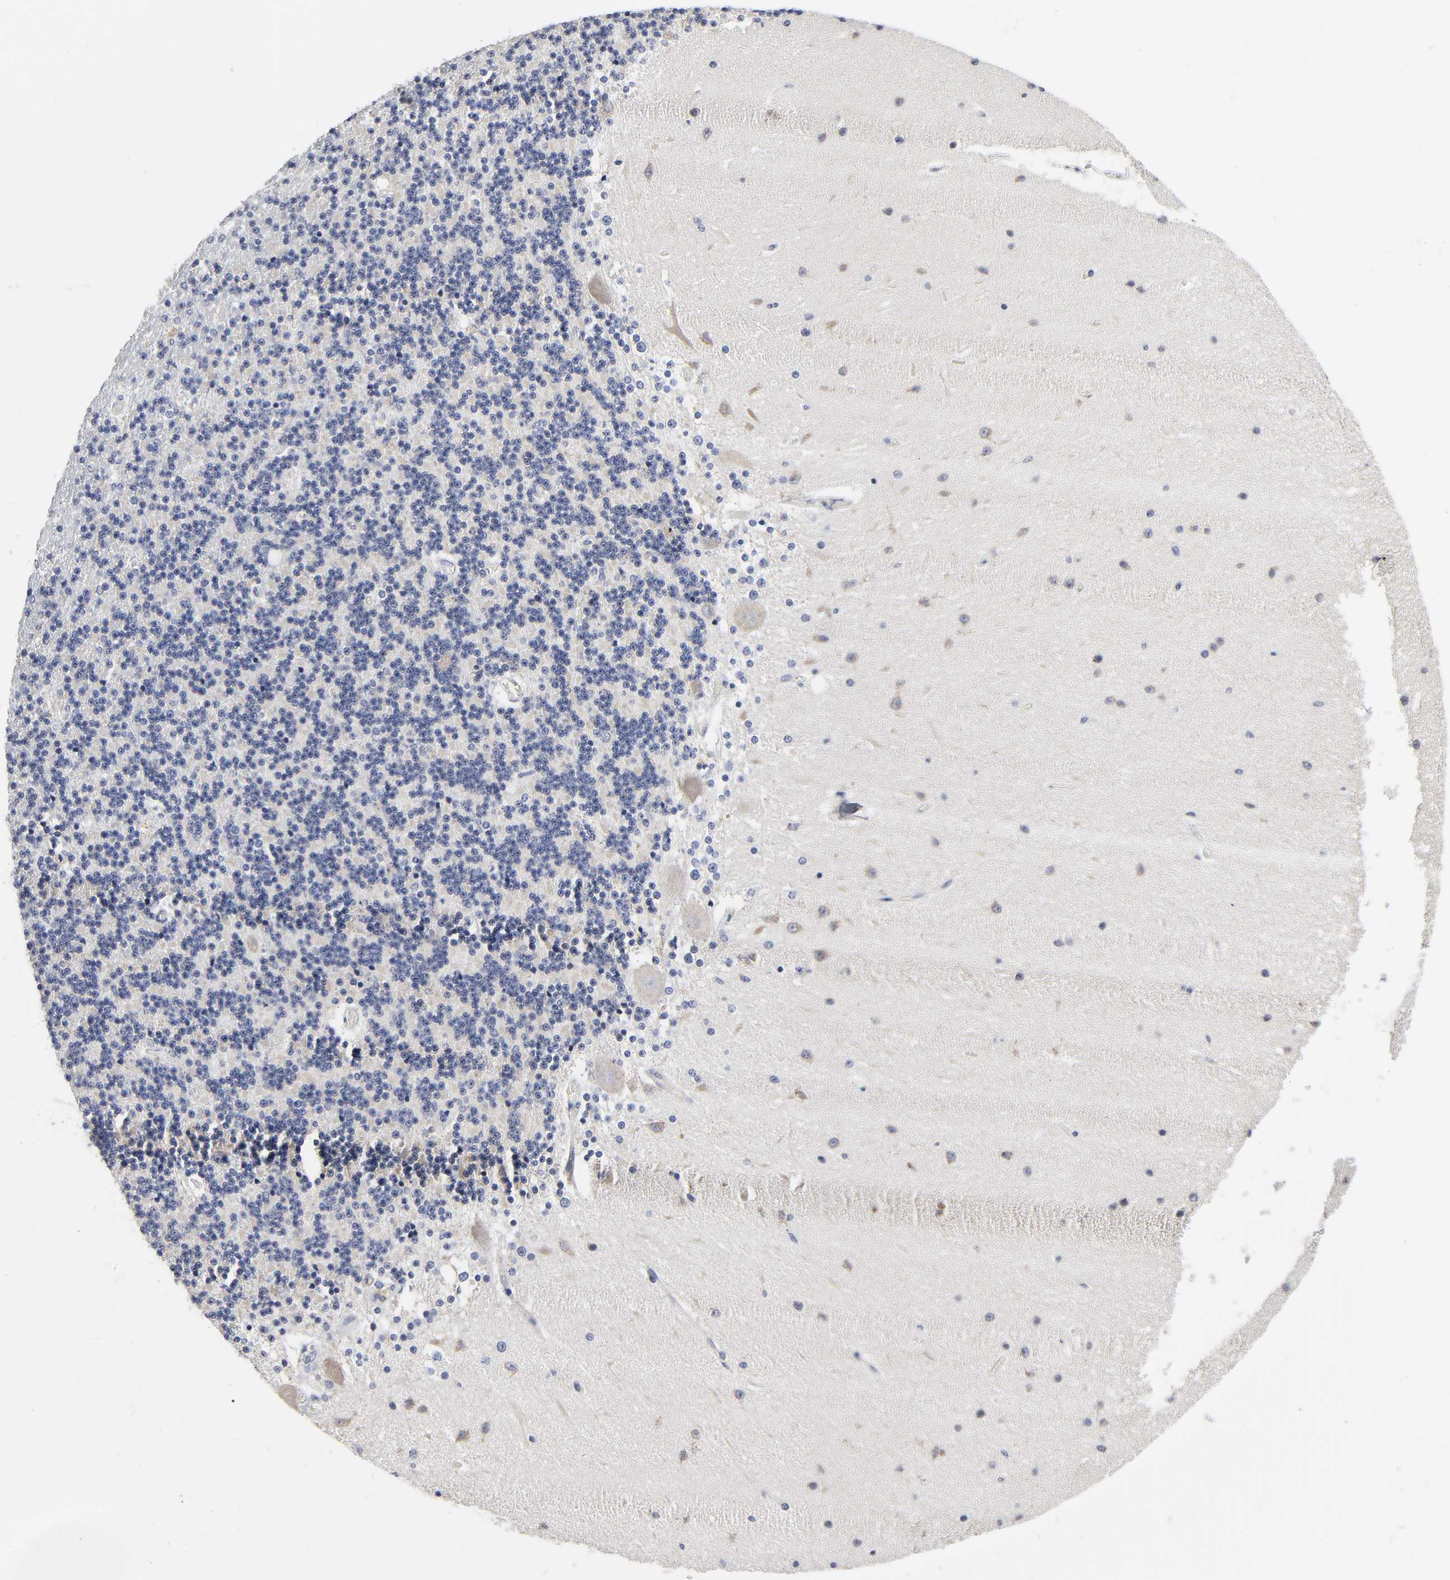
{"staining": {"intensity": "weak", "quantity": "25%-75%", "location": "cytoplasmic/membranous"}, "tissue": "cerebellum", "cell_type": "Cells in granular layer", "image_type": "normal", "snomed": [{"axis": "morphology", "description": "Normal tissue, NOS"}, {"axis": "topography", "description": "Cerebellum"}], "caption": "The immunohistochemical stain shows weak cytoplasmic/membranous staining in cells in granular layer of normal cerebellum. Nuclei are stained in blue.", "gene": "AOPEP", "patient": {"sex": "female", "age": 54}}